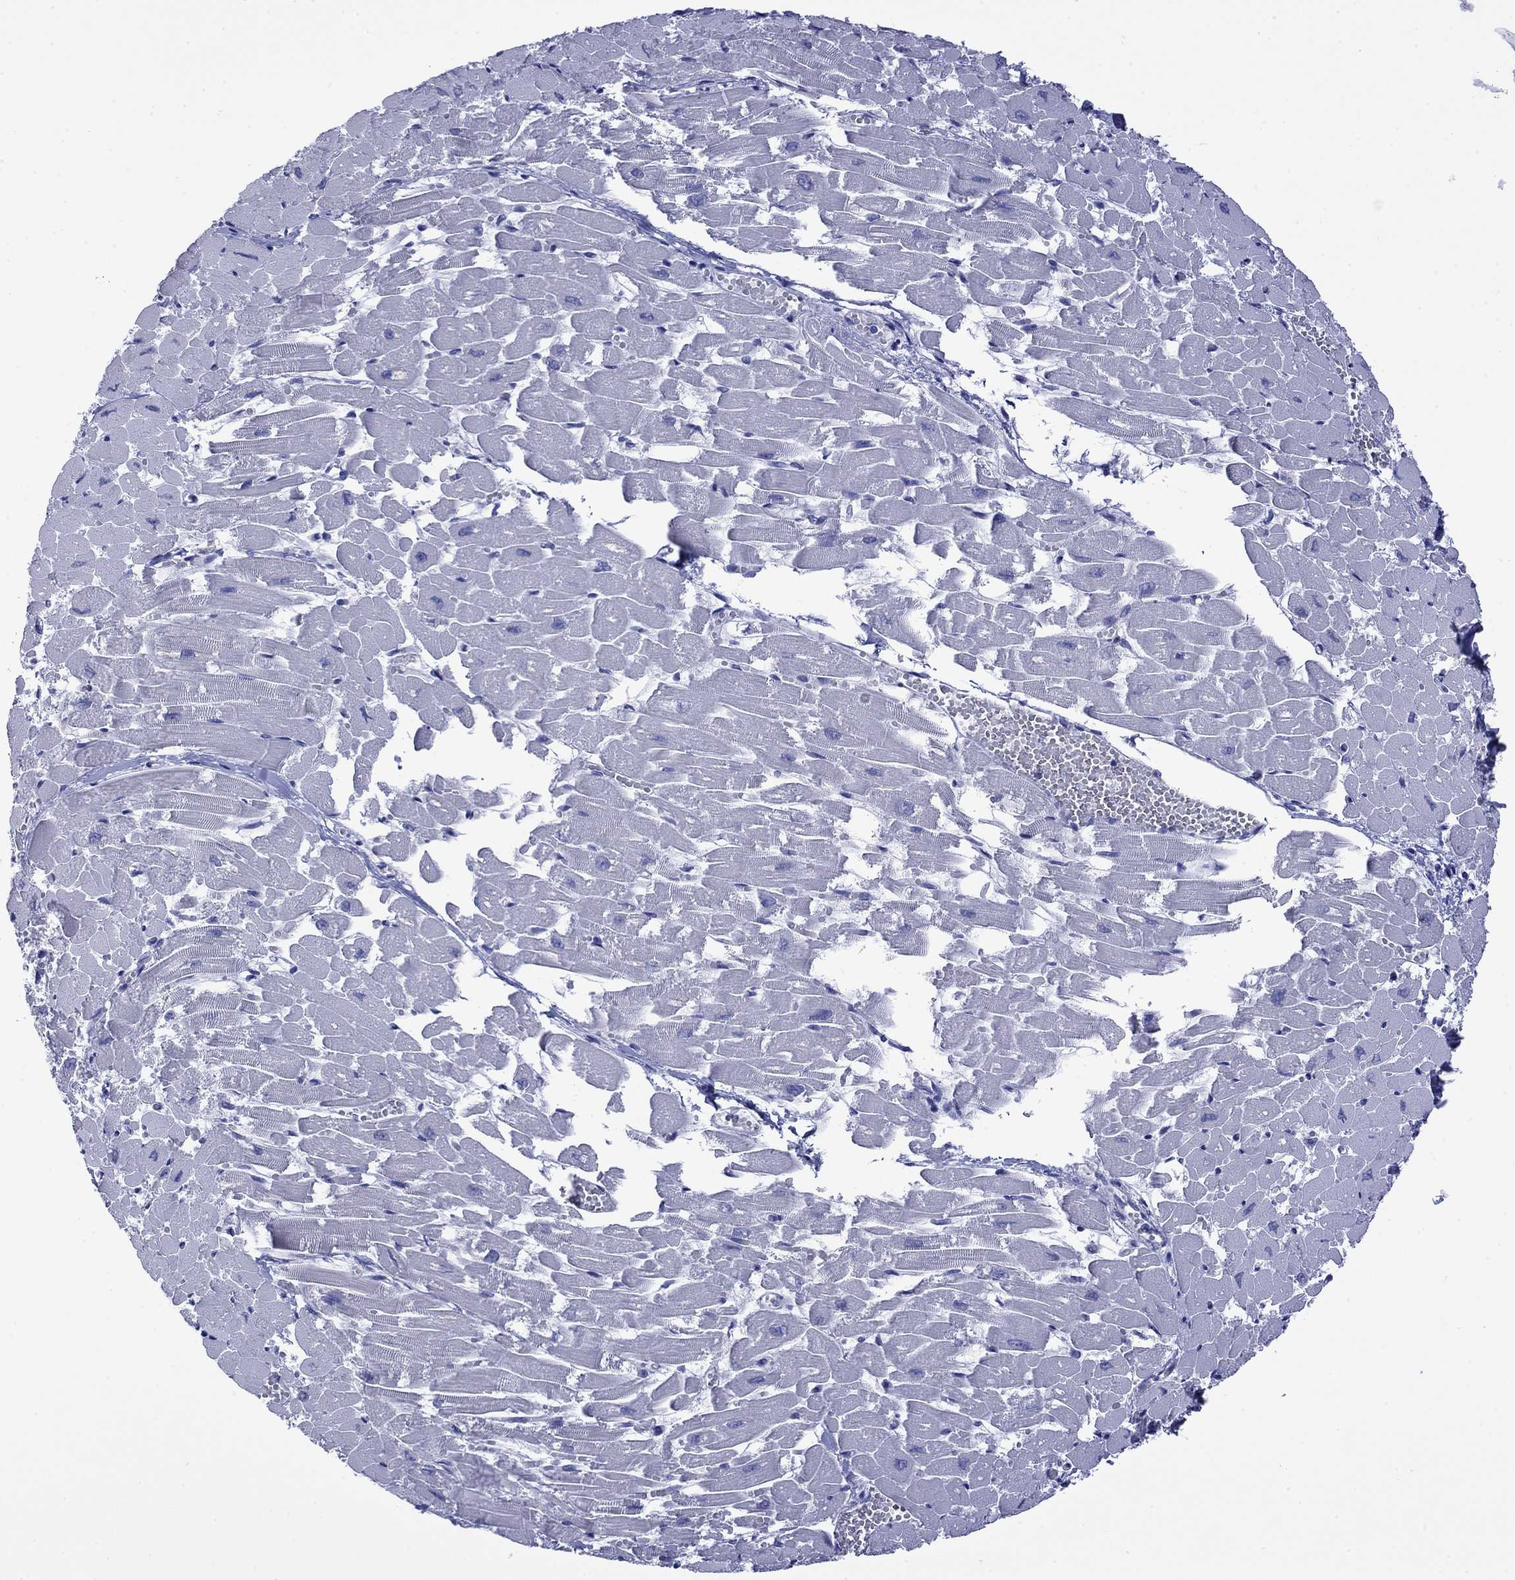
{"staining": {"intensity": "negative", "quantity": "none", "location": "none"}, "tissue": "heart muscle", "cell_type": "Cardiomyocytes", "image_type": "normal", "snomed": [{"axis": "morphology", "description": "Normal tissue, NOS"}, {"axis": "topography", "description": "Heart"}], "caption": "Normal heart muscle was stained to show a protein in brown. There is no significant staining in cardiomyocytes. (Brightfield microscopy of DAB (3,3'-diaminobenzidine) immunohistochemistry at high magnification).", "gene": "GIP", "patient": {"sex": "female", "age": 52}}